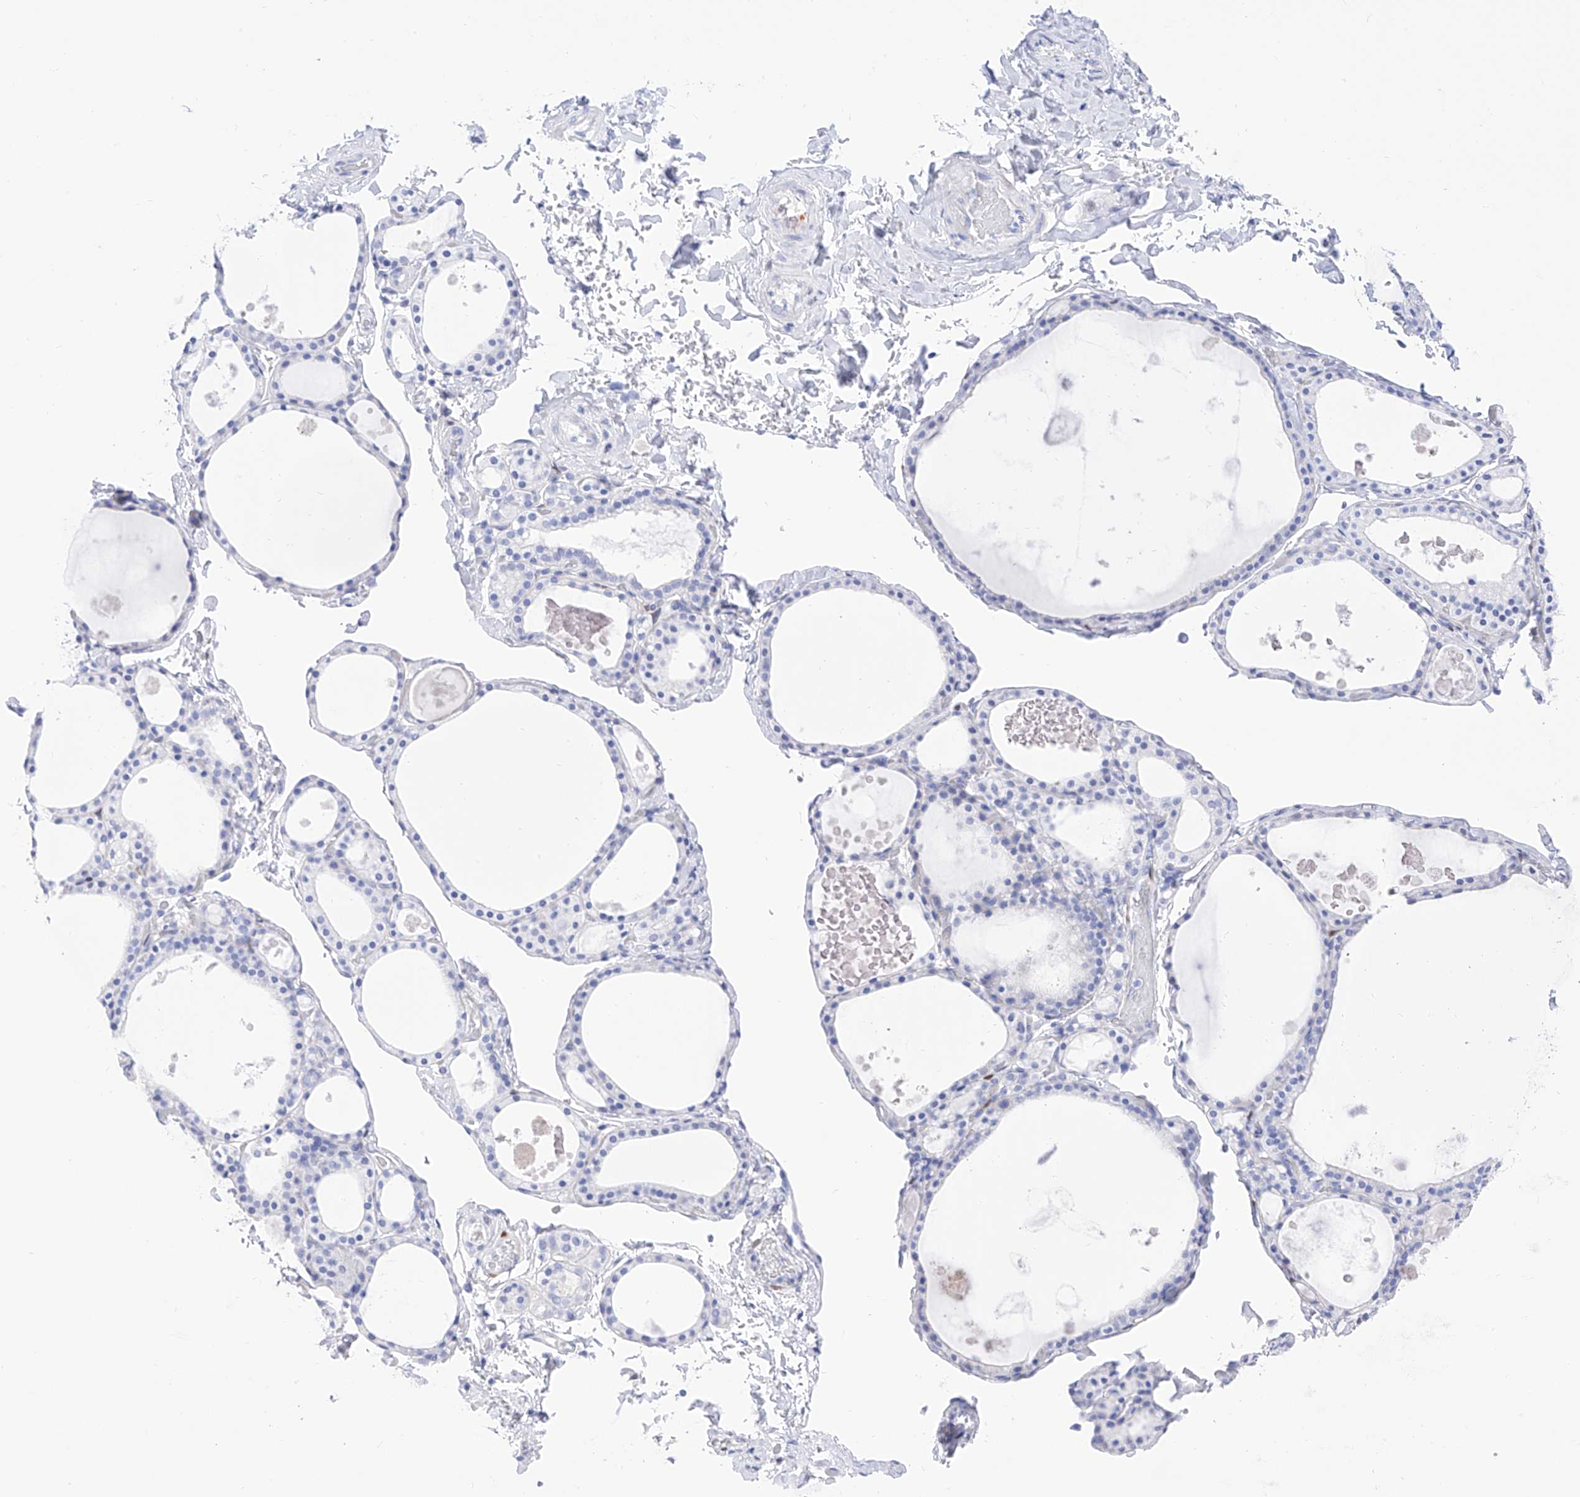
{"staining": {"intensity": "negative", "quantity": "none", "location": "none"}, "tissue": "thyroid gland", "cell_type": "Glandular cells", "image_type": "normal", "snomed": [{"axis": "morphology", "description": "Normal tissue, NOS"}, {"axis": "topography", "description": "Thyroid gland"}], "caption": "High magnification brightfield microscopy of normal thyroid gland stained with DAB (3,3'-diaminobenzidine) (brown) and counterstained with hematoxylin (blue): glandular cells show no significant staining.", "gene": "TRPC7", "patient": {"sex": "male", "age": 56}}